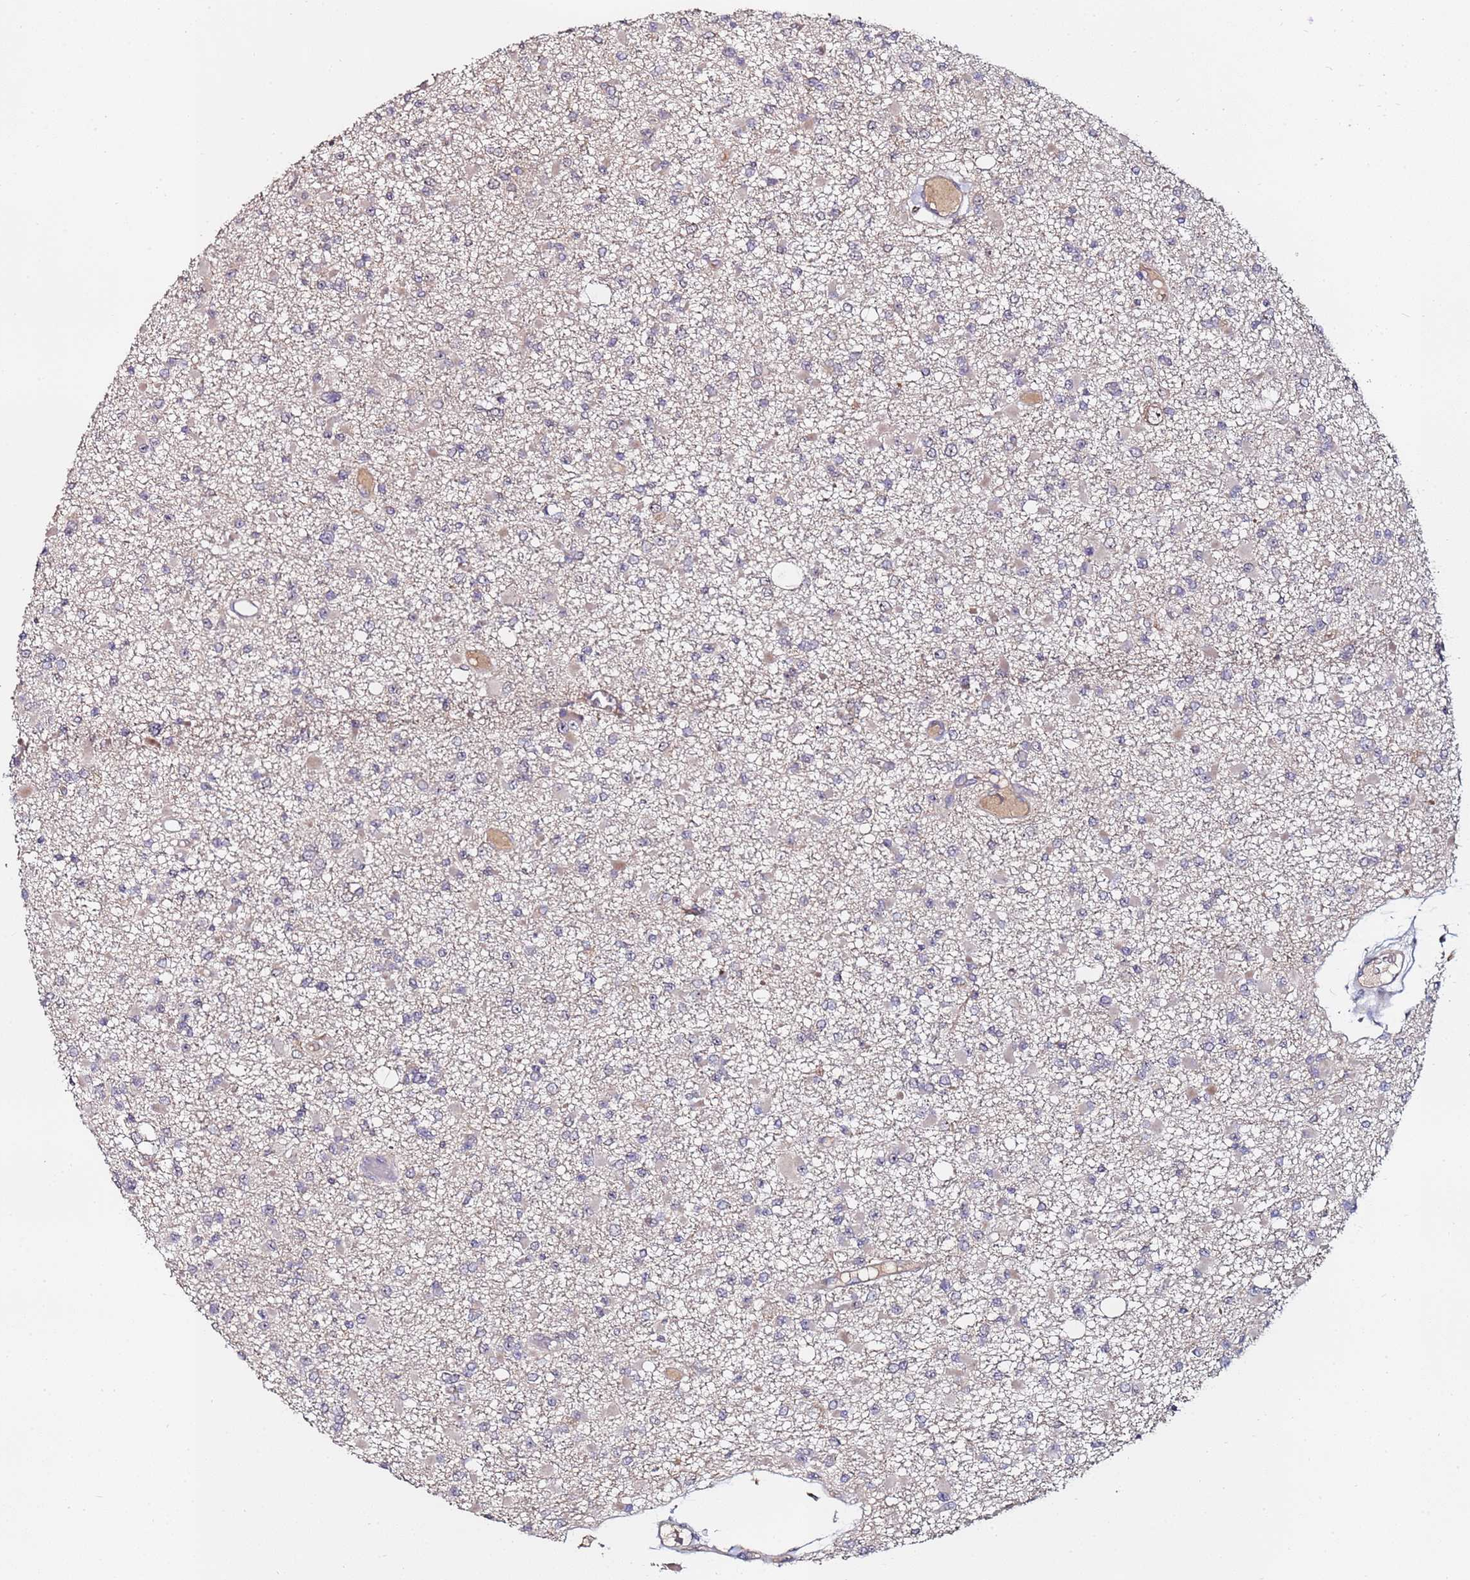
{"staining": {"intensity": "negative", "quantity": "none", "location": "none"}, "tissue": "glioma", "cell_type": "Tumor cells", "image_type": "cancer", "snomed": [{"axis": "morphology", "description": "Glioma, malignant, Low grade"}, {"axis": "topography", "description": "Brain"}], "caption": "Protein analysis of malignant low-grade glioma reveals no significant expression in tumor cells.", "gene": "KRI1", "patient": {"sex": "female", "age": 22}}